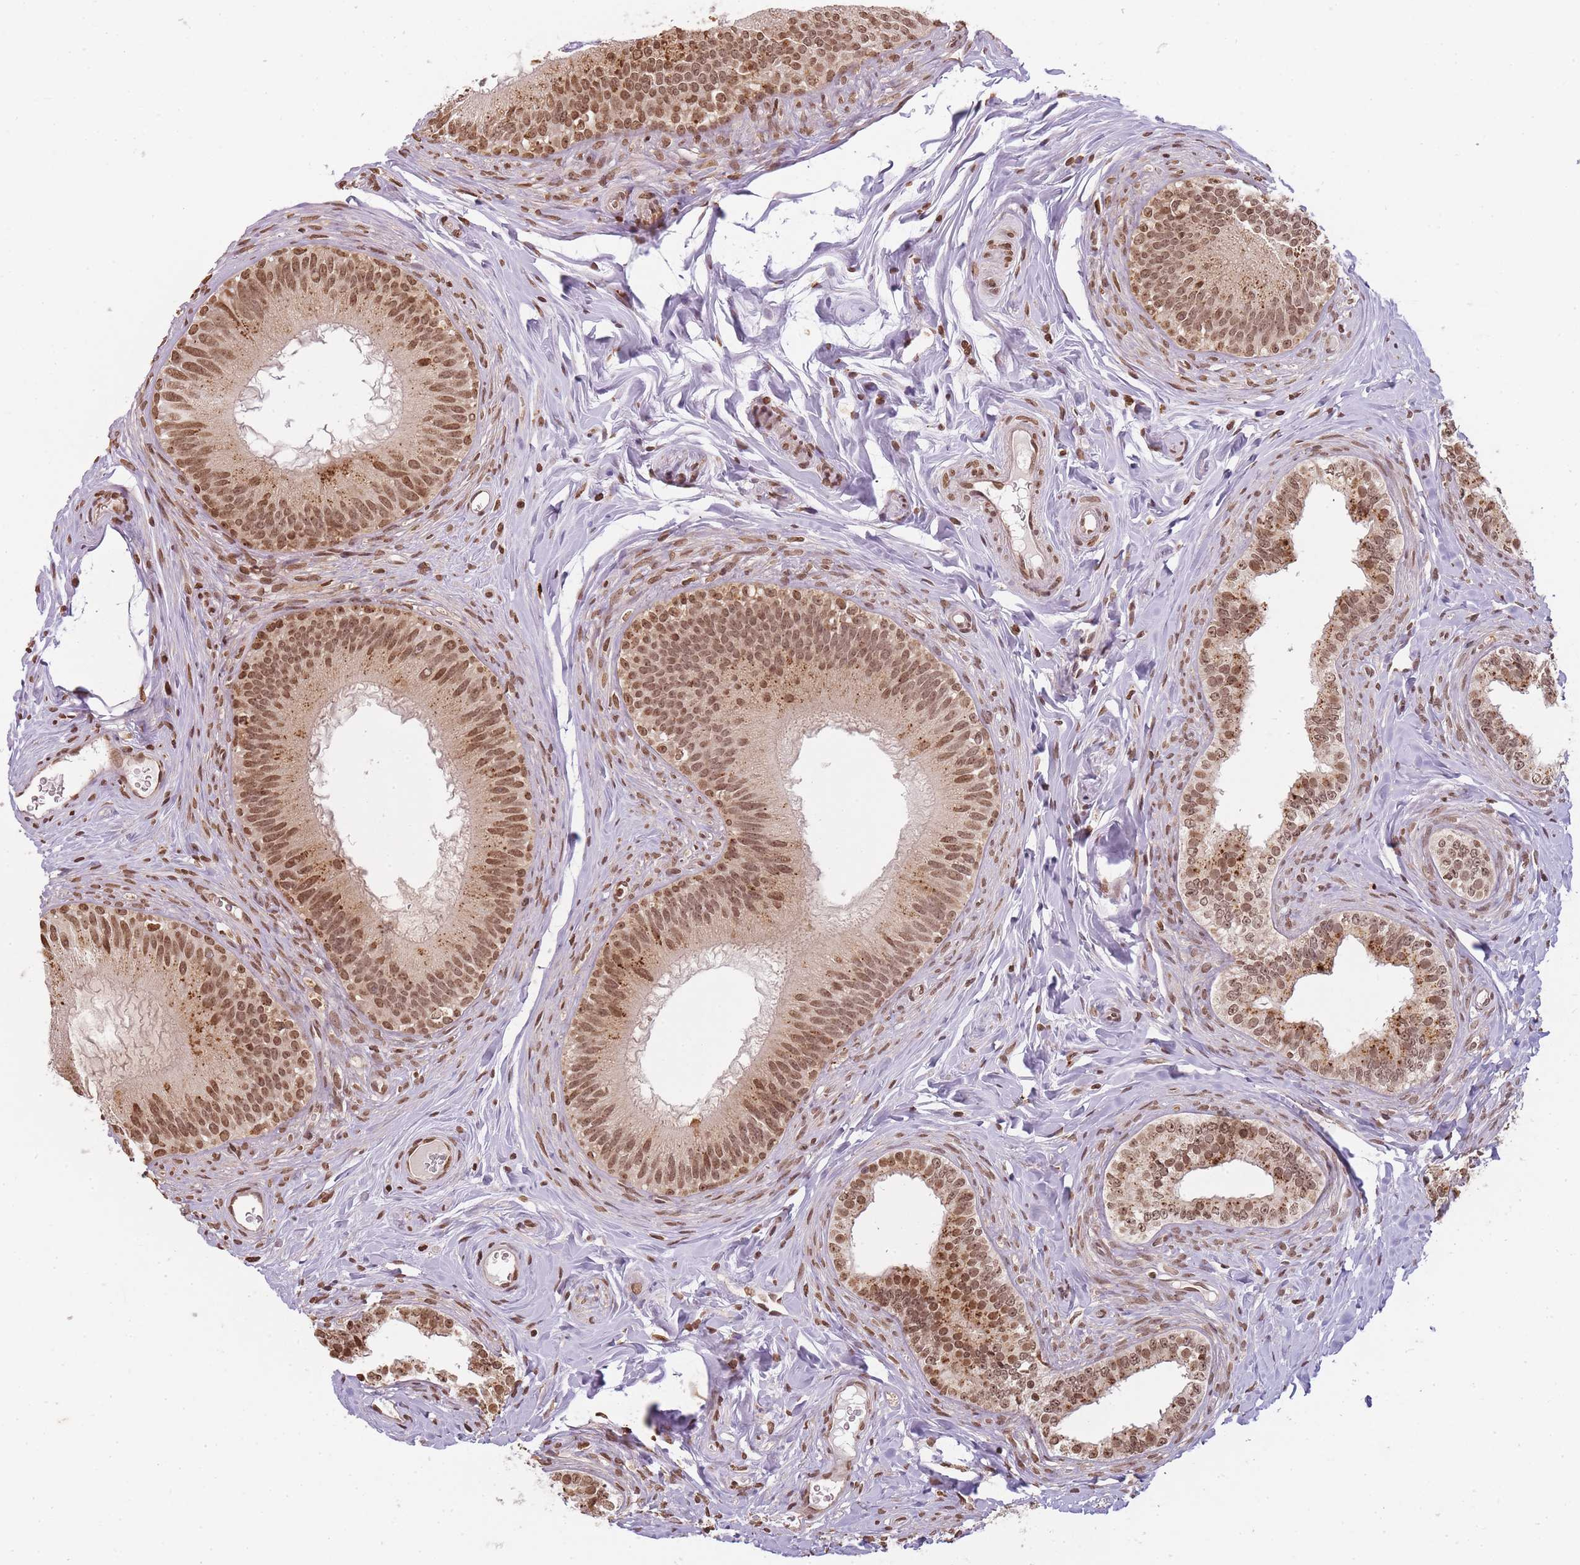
{"staining": {"intensity": "strong", "quantity": ">75%", "location": "cytoplasmic/membranous,nuclear"}, "tissue": "epididymis", "cell_type": "Glandular cells", "image_type": "normal", "snomed": [{"axis": "morphology", "description": "Normal tissue, NOS"}, {"axis": "topography", "description": "Epididymis"}], "caption": "Brown immunohistochemical staining in benign human epididymis shows strong cytoplasmic/membranous,nuclear expression in about >75% of glandular cells. (DAB IHC, brown staining for protein, blue staining for nuclei).", "gene": "WWTR1", "patient": {"sex": "male", "age": 38}}